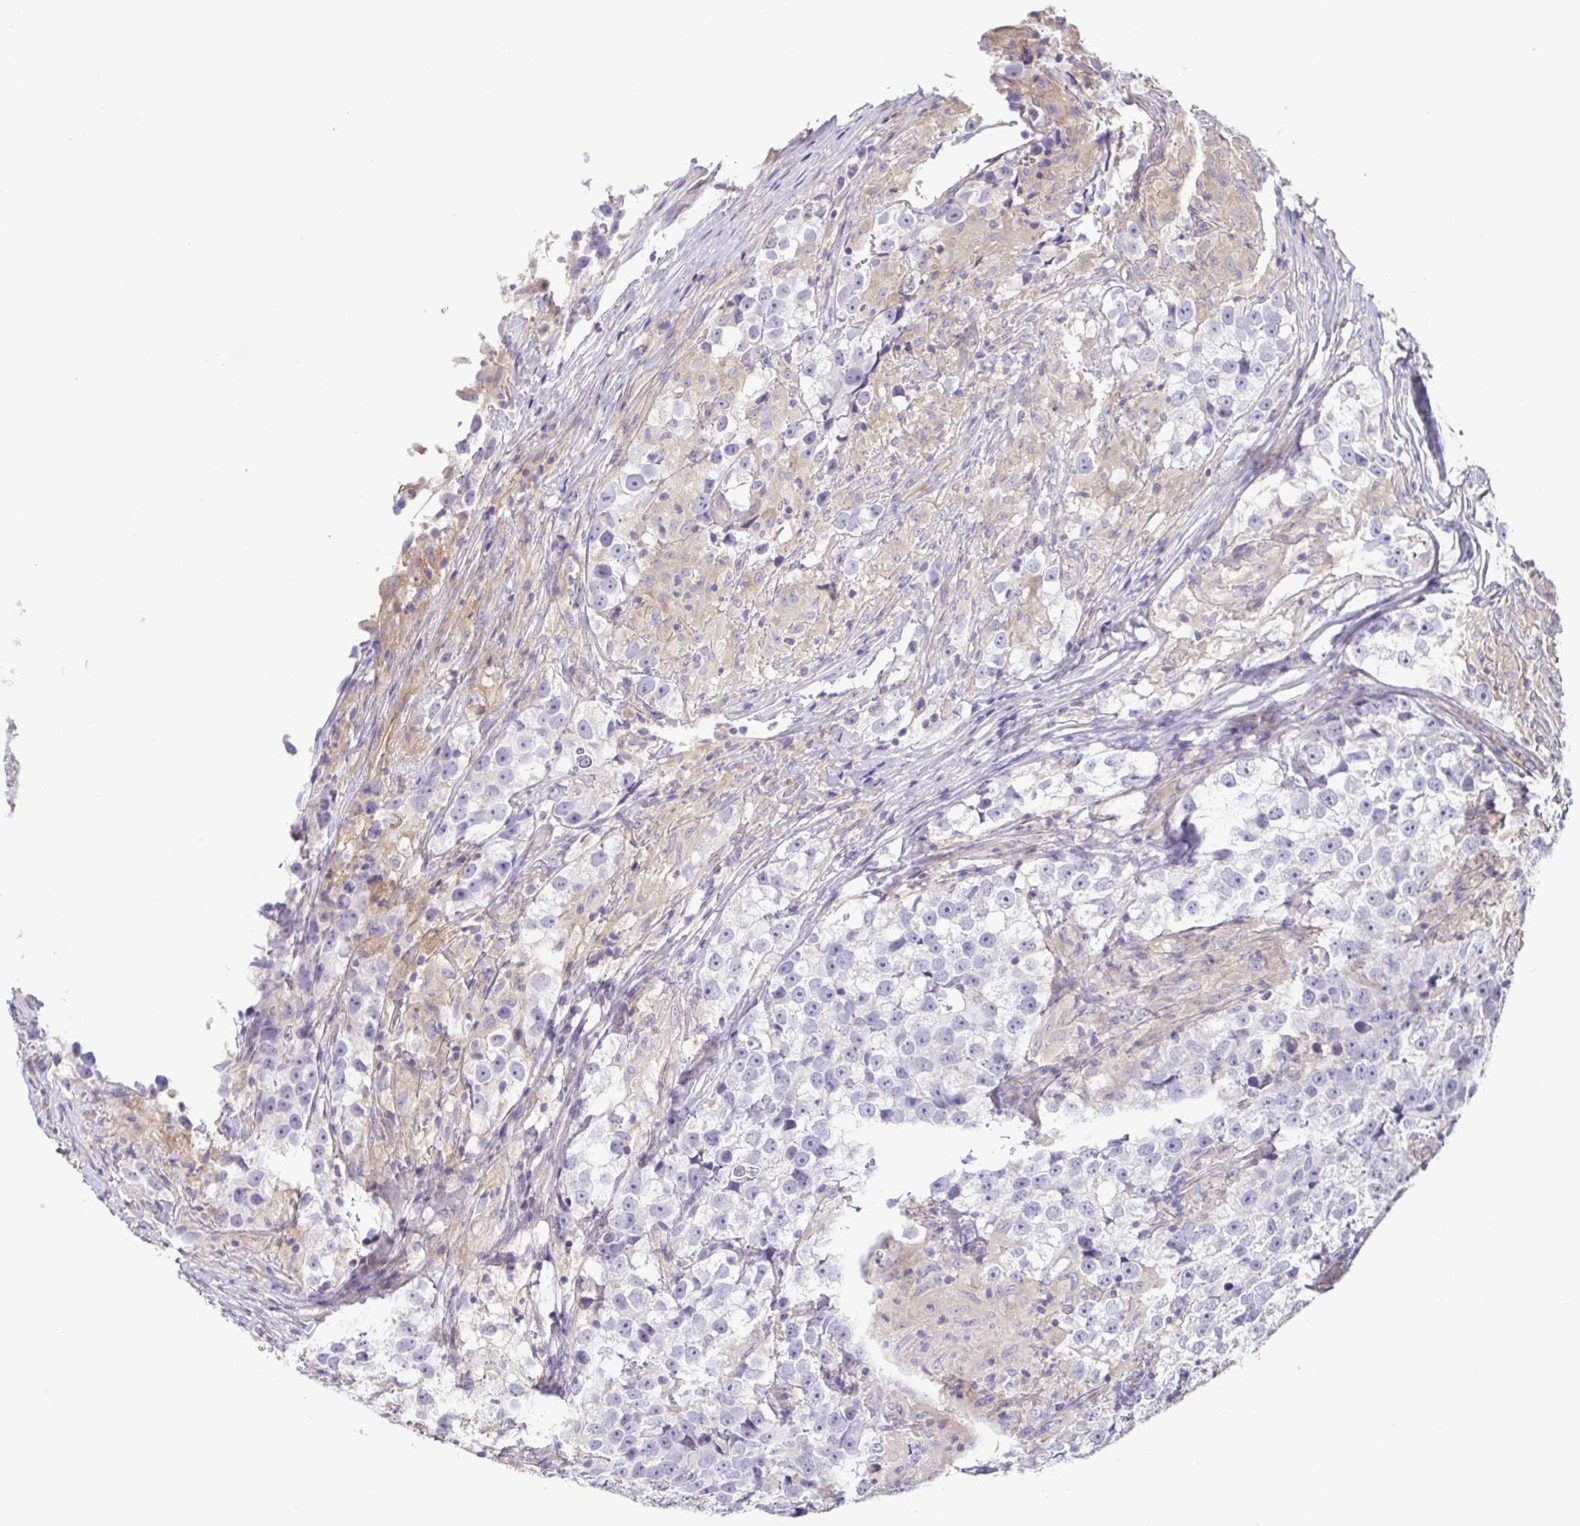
{"staining": {"intensity": "negative", "quantity": "none", "location": "none"}, "tissue": "testis cancer", "cell_type": "Tumor cells", "image_type": "cancer", "snomed": [{"axis": "morphology", "description": "Seminoma, NOS"}, {"axis": "topography", "description": "Testis"}], "caption": "Tumor cells show no significant expression in seminoma (testis). (DAB (3,3'-diaminobenzidine) IHC visualized using brightfield microscopy, high magnification).", "gene": "LMF2", "patient": {"sex": "male", "age": 46}}